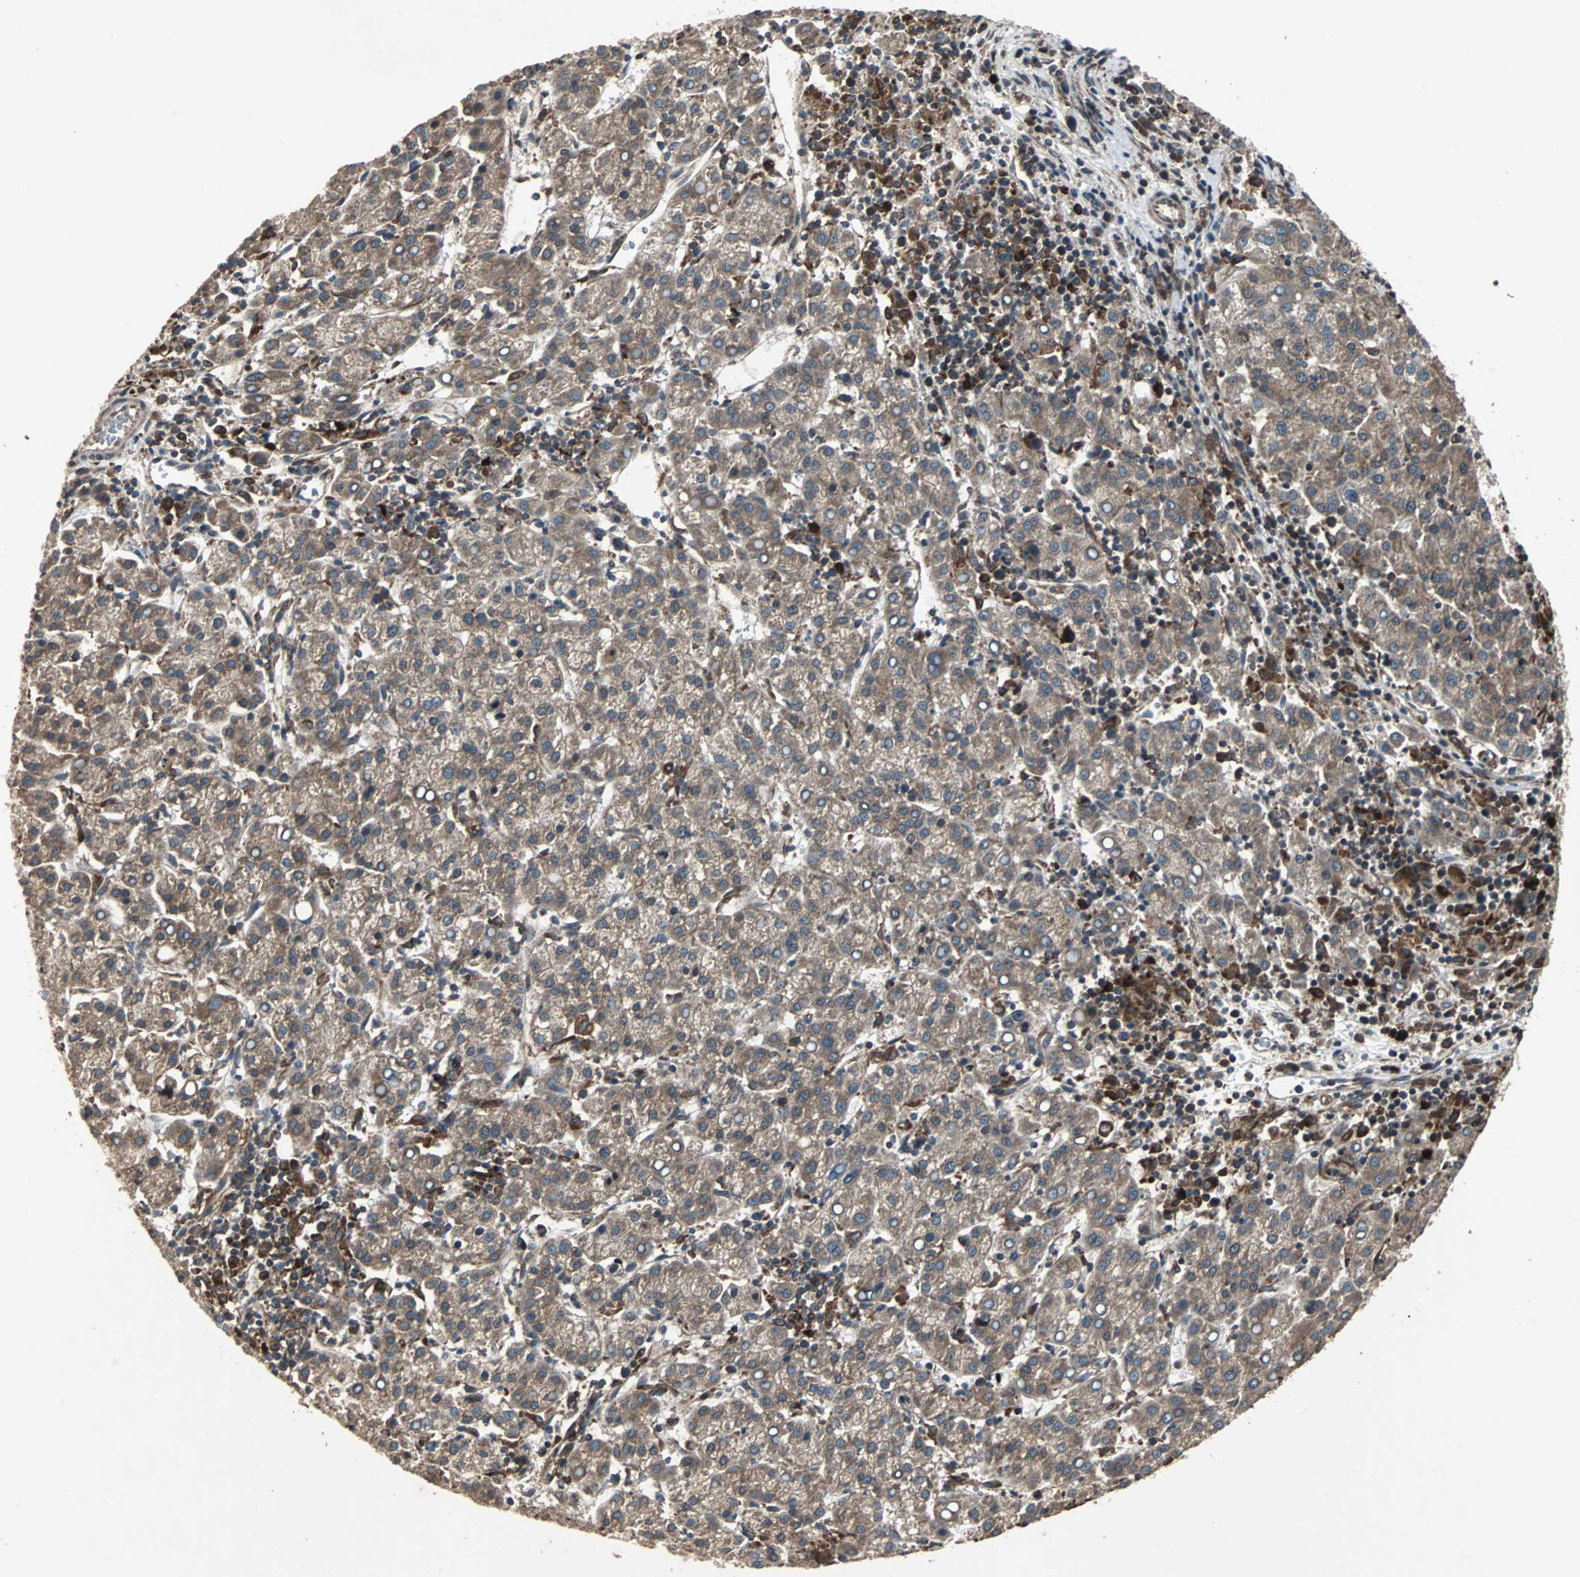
{"staining": {"intensity": "moderate", "quantity": ">75%", "location": "cytoplasmic/membranous"}, "tissue": "liver cancer", "cell_type": "Tumor cells", "image_type": "cancer", "snomed": [{"axis": "morphology", "description": "Carcinoma, Hepatocellular, NOS"}, {"axis": "topography", "description": "Liver"}], "caption": "Liver cancer stained for a protein exhibits moderate cytoplasmic/membranous positivity in tumor cells.", "gene": "RAB7A", "patient": {"sex": "female", "age": 58}}